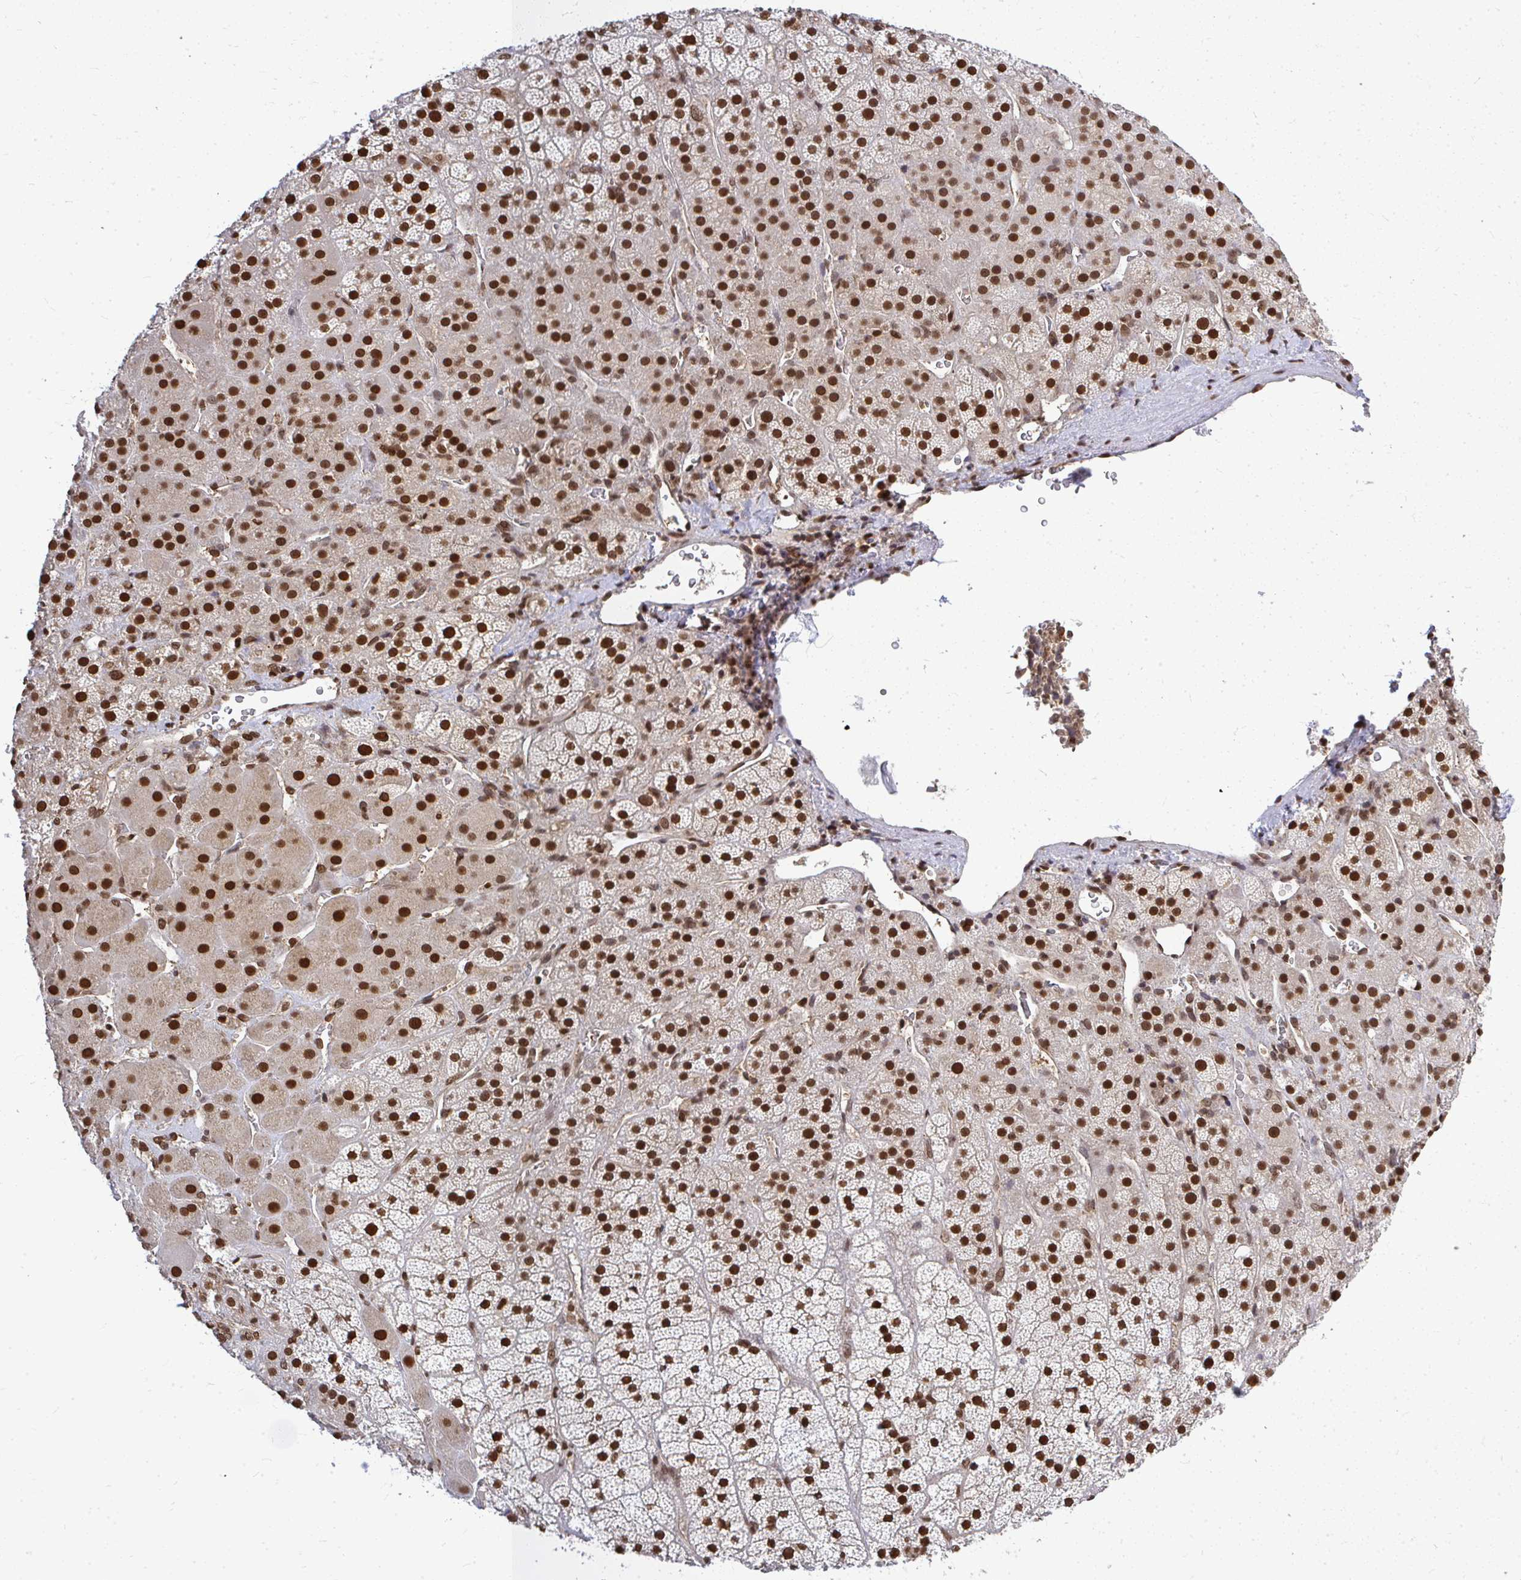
{"staining": {"intensity": "strong", "quantity": ">75%", "location": "nuclear"}, "tissue": "adrenal gland", "cell_type": "Glandular cells", "image_type": "normal", "snomed": [{"axis": "morphology", "description": "Normal tissue, NOS"}, {"axis": "topography", "description": "Adrenal gland"}], "caption": "DAB immunohistochemical staining of unremarkable adrenal gland displays strong nuclear protein positivity in about >75% of glandular cells.", "gene": "XPO1", "patient": {"sex": "male", "age": 57}}